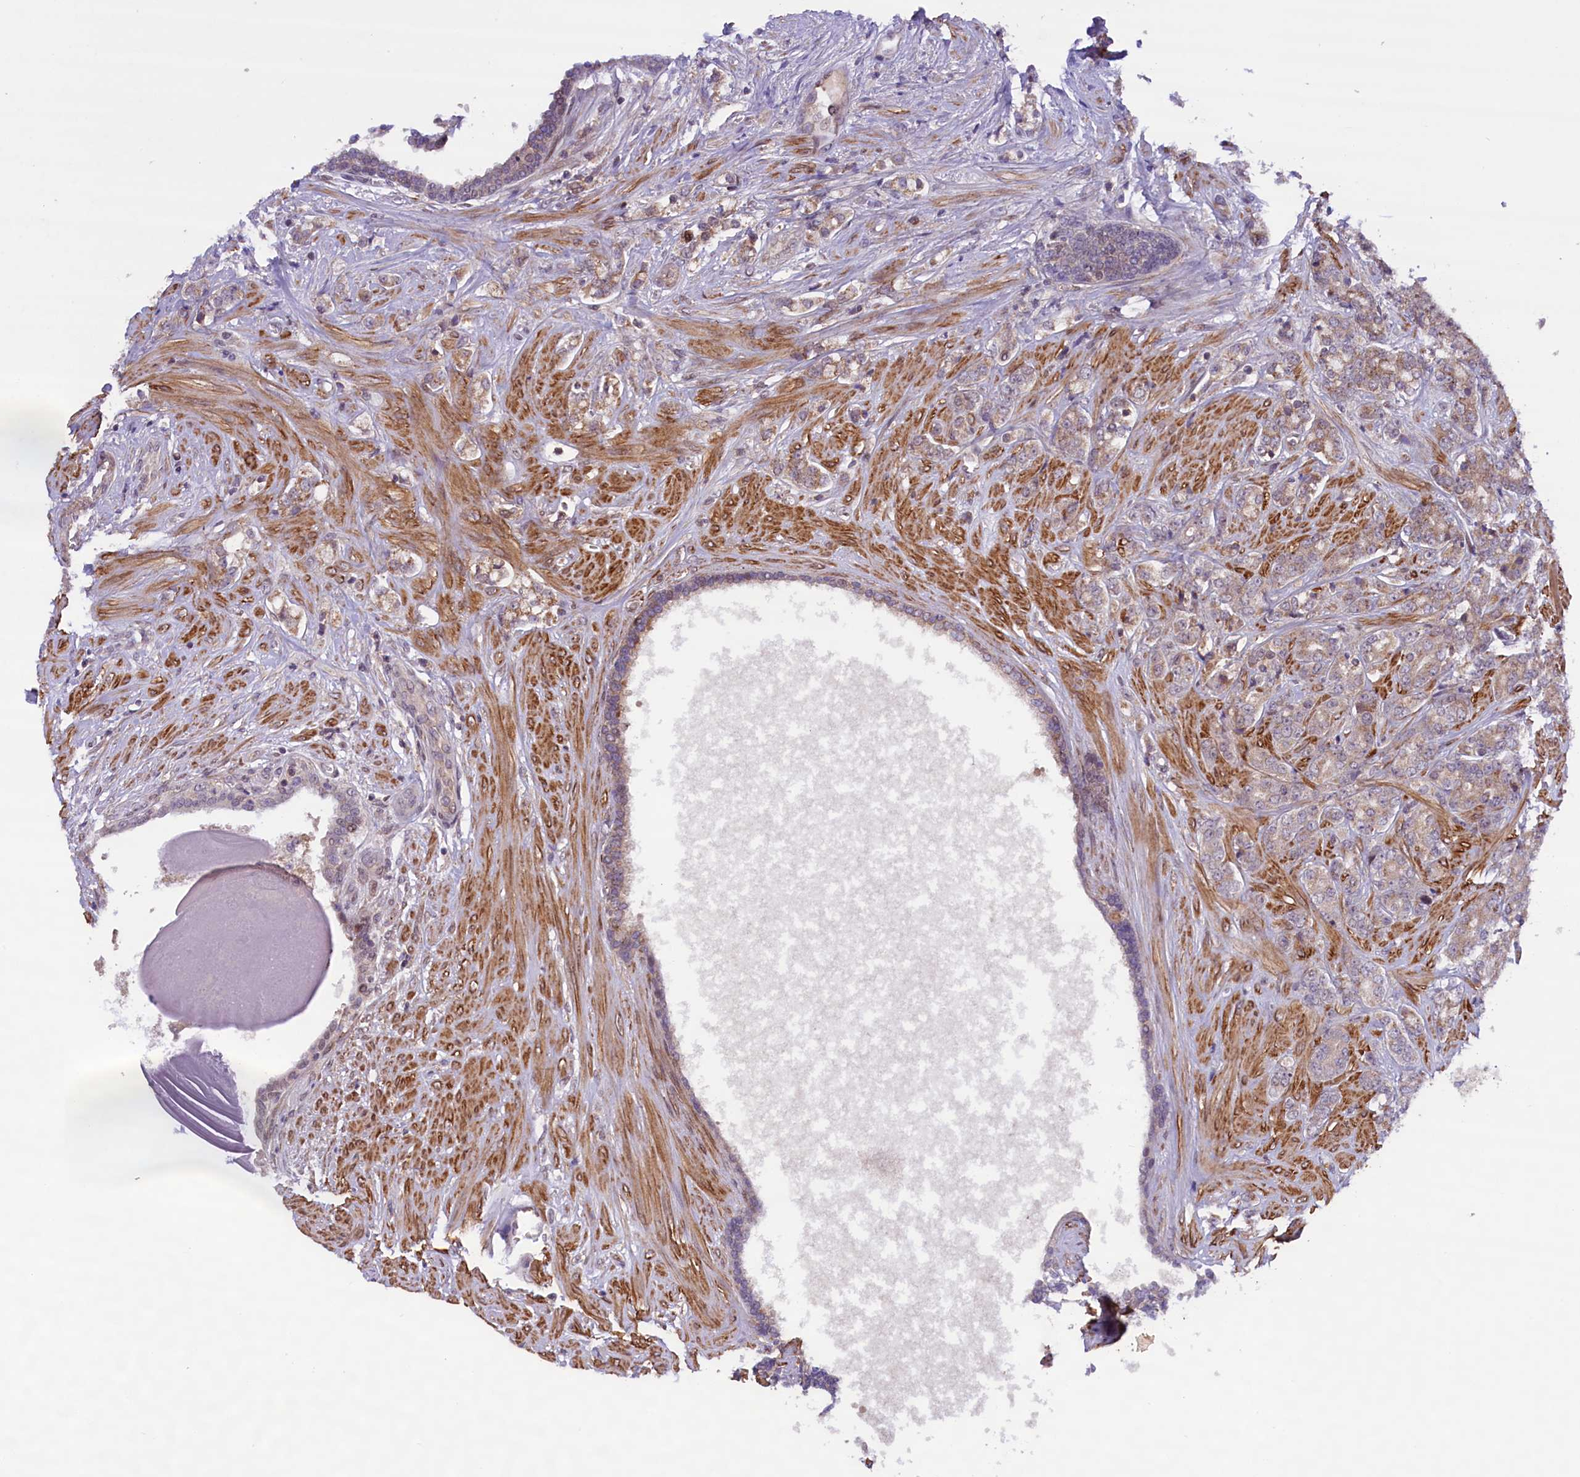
{"staining": {"intensity": "moderate", "quantity": "25%-75%", "location": "cytoplasmic/membranous"}, "tissue": "prostate cancer", "cell_type": "Tumor cells", "image_type": "cancer", "snomed": [{"axis": "morphology", "description": "Adenocarcinoma, High grade"}, {"axis": "topography", "description": "Prostate"}], "caption": "An immunohistochemistry image of neoplastic tissue is shown. Protein staining in brown highlights moderate cytoplasmic/membranous positivity in high-grade adenocarcinoma (prostate) within tumor cells.", "gene": "HDAC5", "patient": {"sex": "male", "age": 62}}